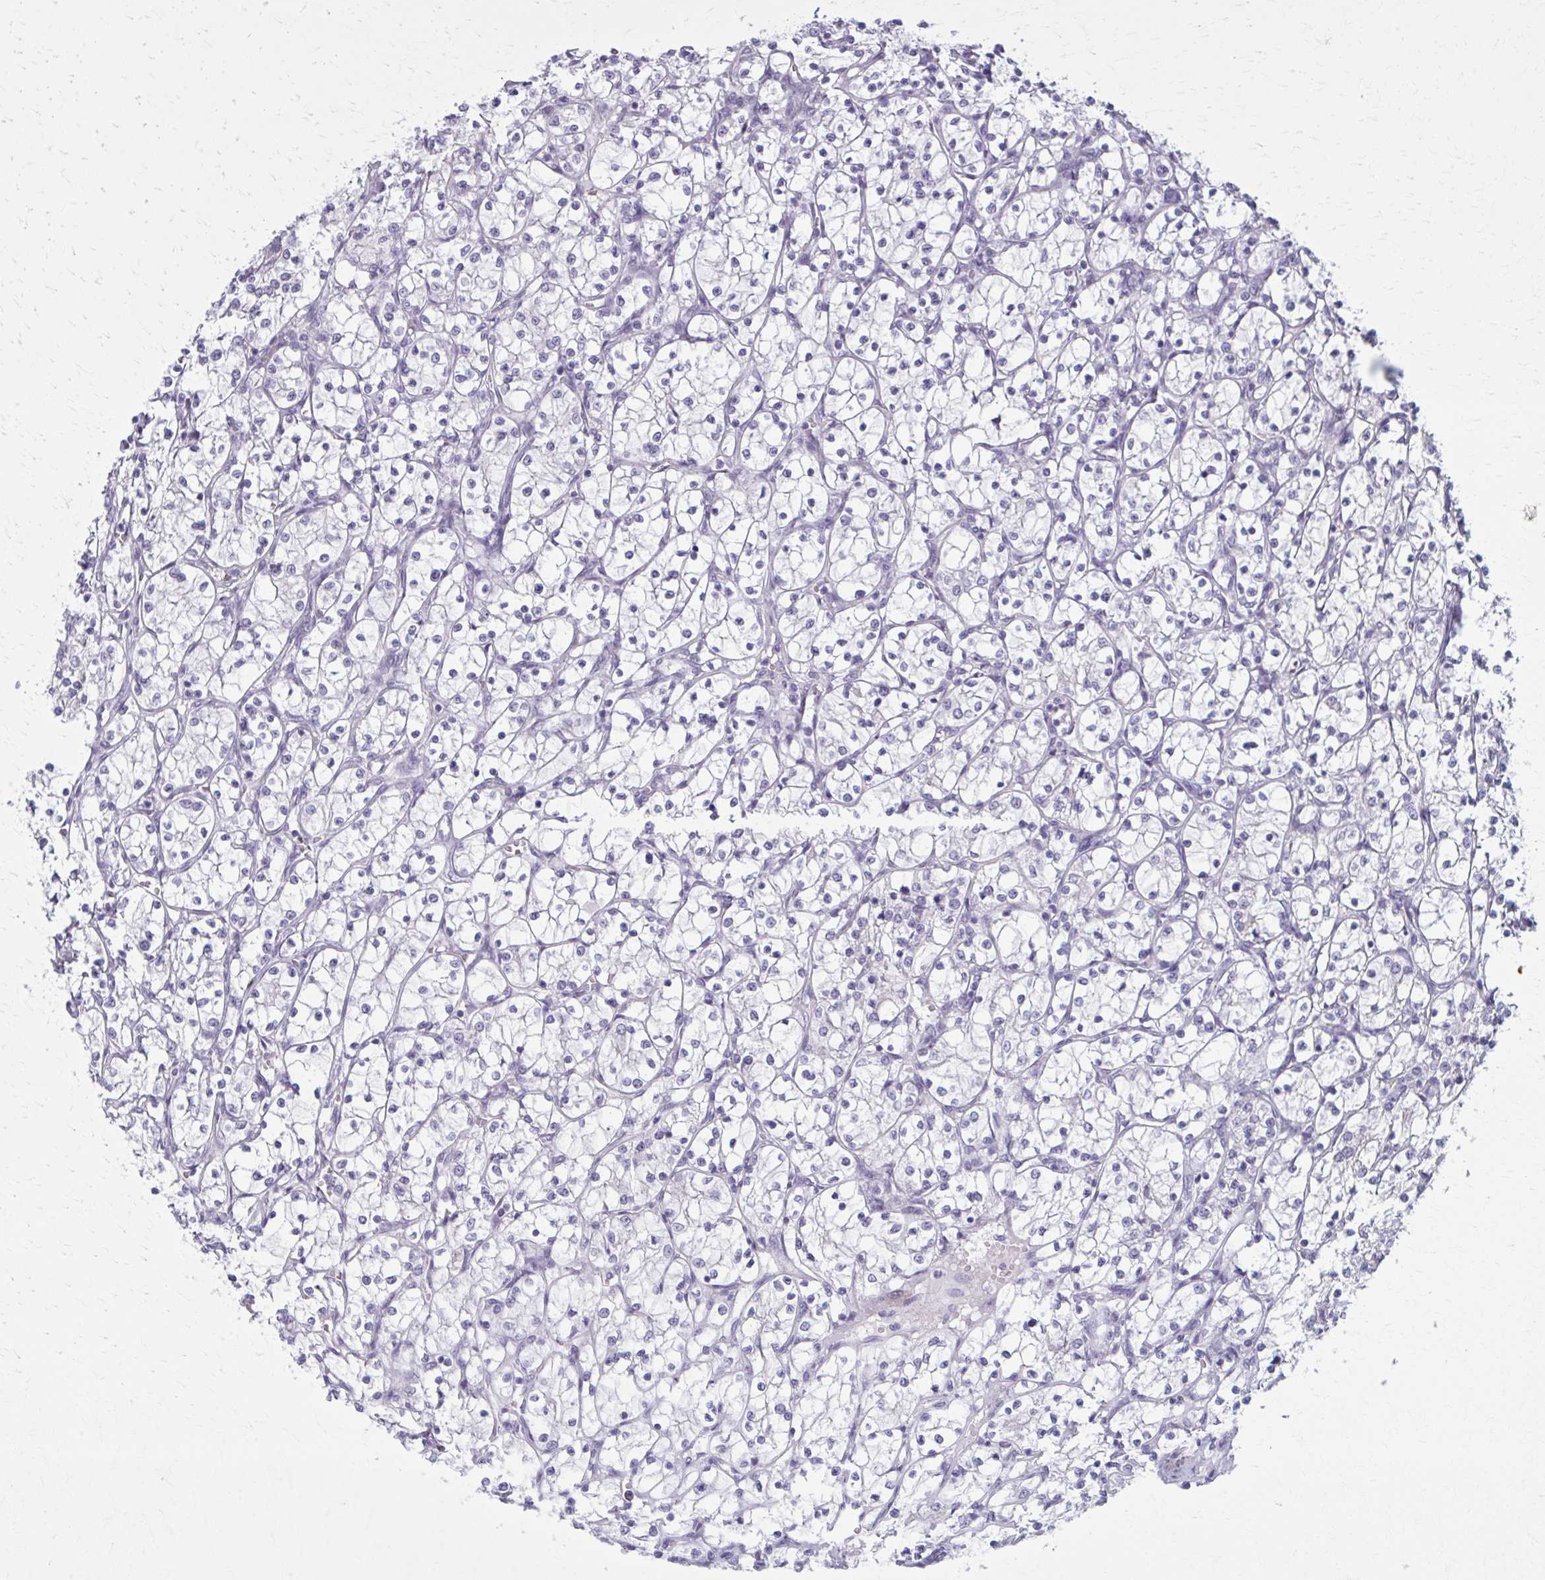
{"staining": {"intensity": "negative", "quantity": "none", "location": "none"}, "tissue": "renal cancer", "cell_type": "Tumor cells", "image_type": "cancer", "snomed": [{"axis": "morphology", "description": "Adenocarcinoma, NOS"}, {"axis": "topography", "description": "Kidney"}], "caption": "Tumor cells are negative for brown protein staining in renal cancer (adenocarcinoma).", "gene": "NUMBL", "patient": {"sex": "female", "age": 69}}